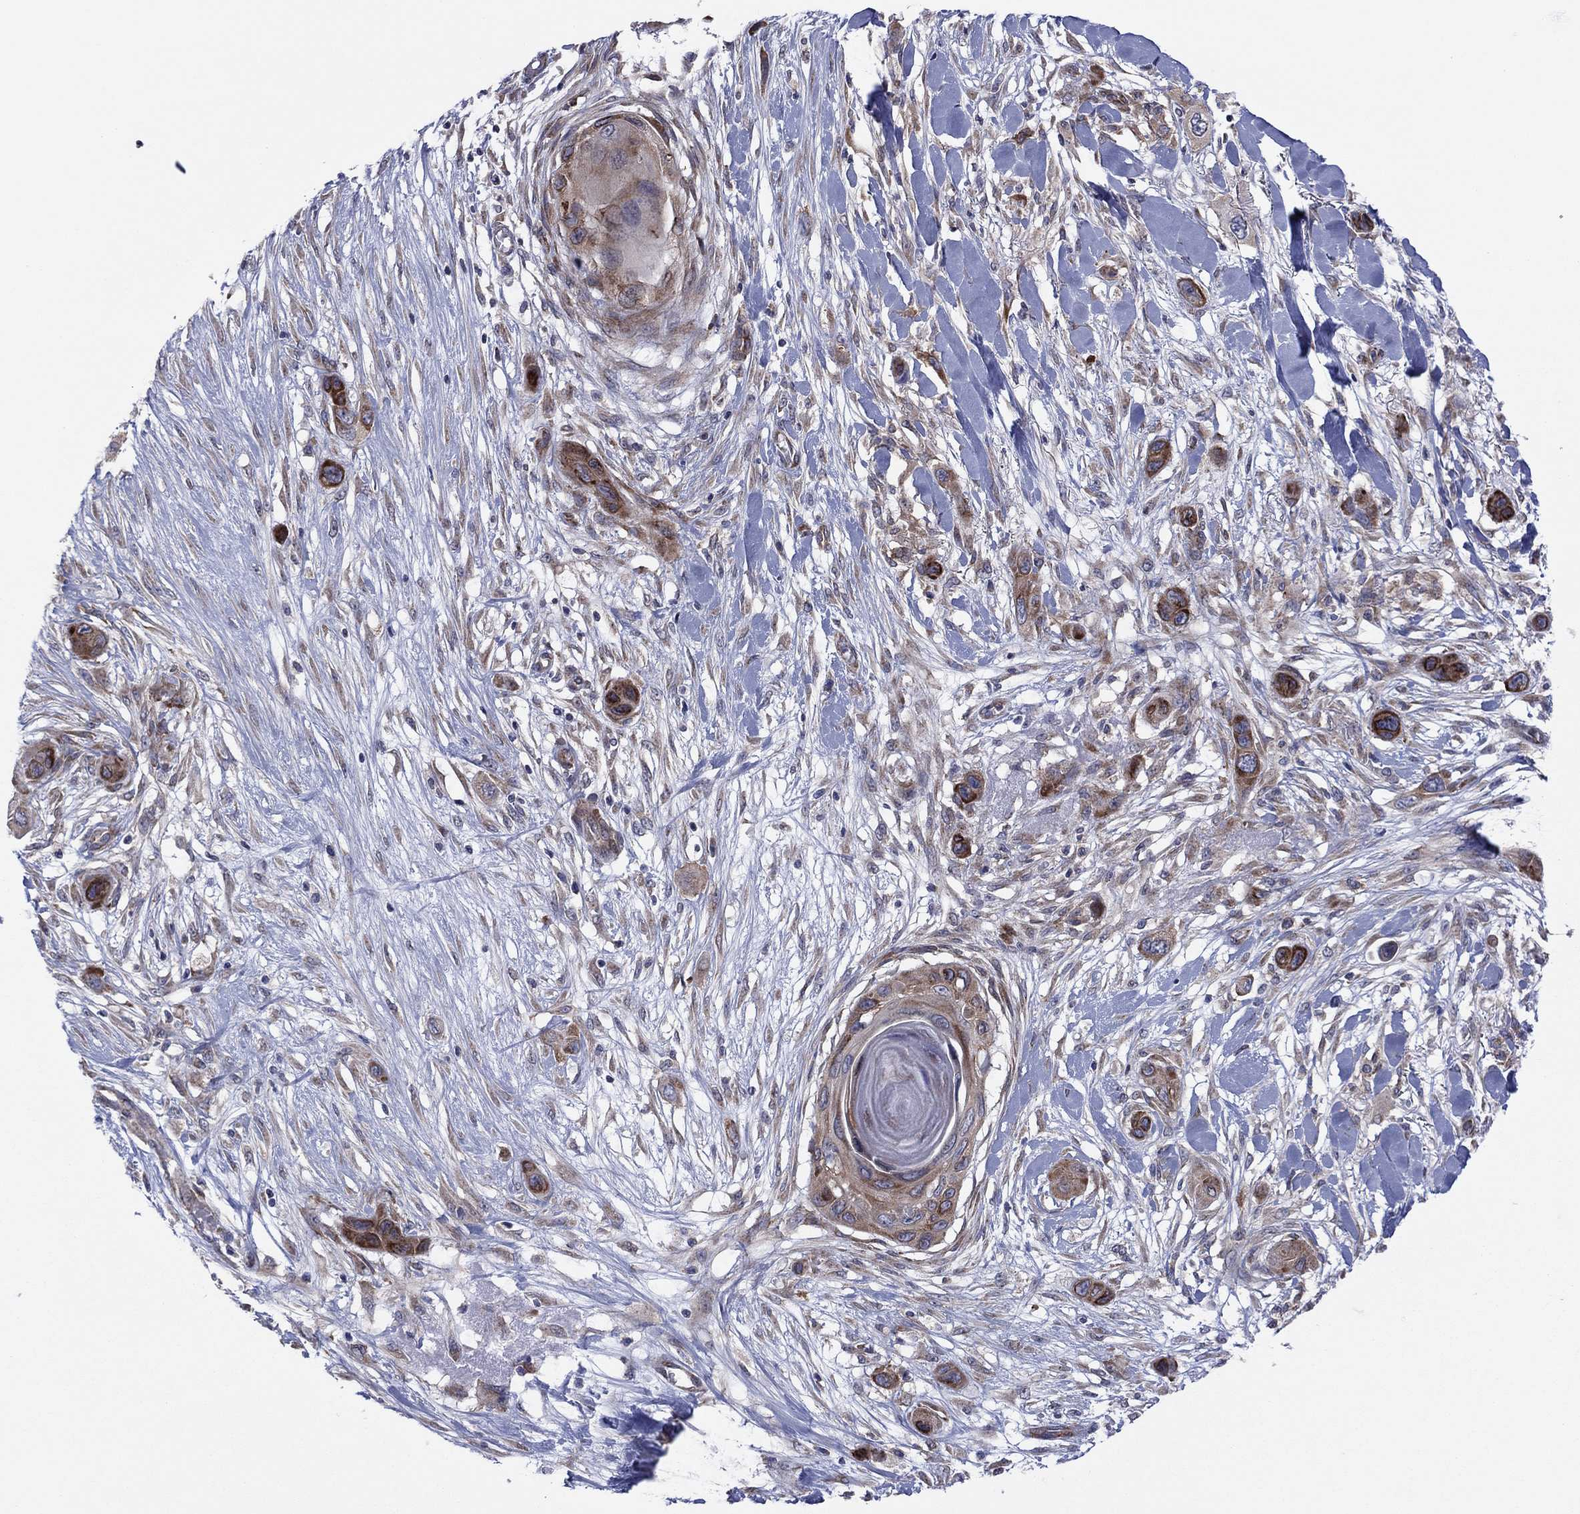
{"staining": {"intensity": "strong", "quantity": "25%-75%", "location": "cytoplasmic/membranous"}, "tissue": "skin cancer", "cell_type": "Tumor cells", "image_type": "cancer", "snomed": [{"axis": "morphology", "description": "Squamous cell carcinoma, NOS"}, {"axis": "topography", "description": "Skin"}], "caption": "Strong cytoplasmic/membranous positivity for a protein is present in approximately 25%-75% of tumor cells of skin cancer (squamous cell carcinoma) using immunohistochemistry (IHC).", "gene": "GPR155", "patient": {"sex": "male", "age": 79}}